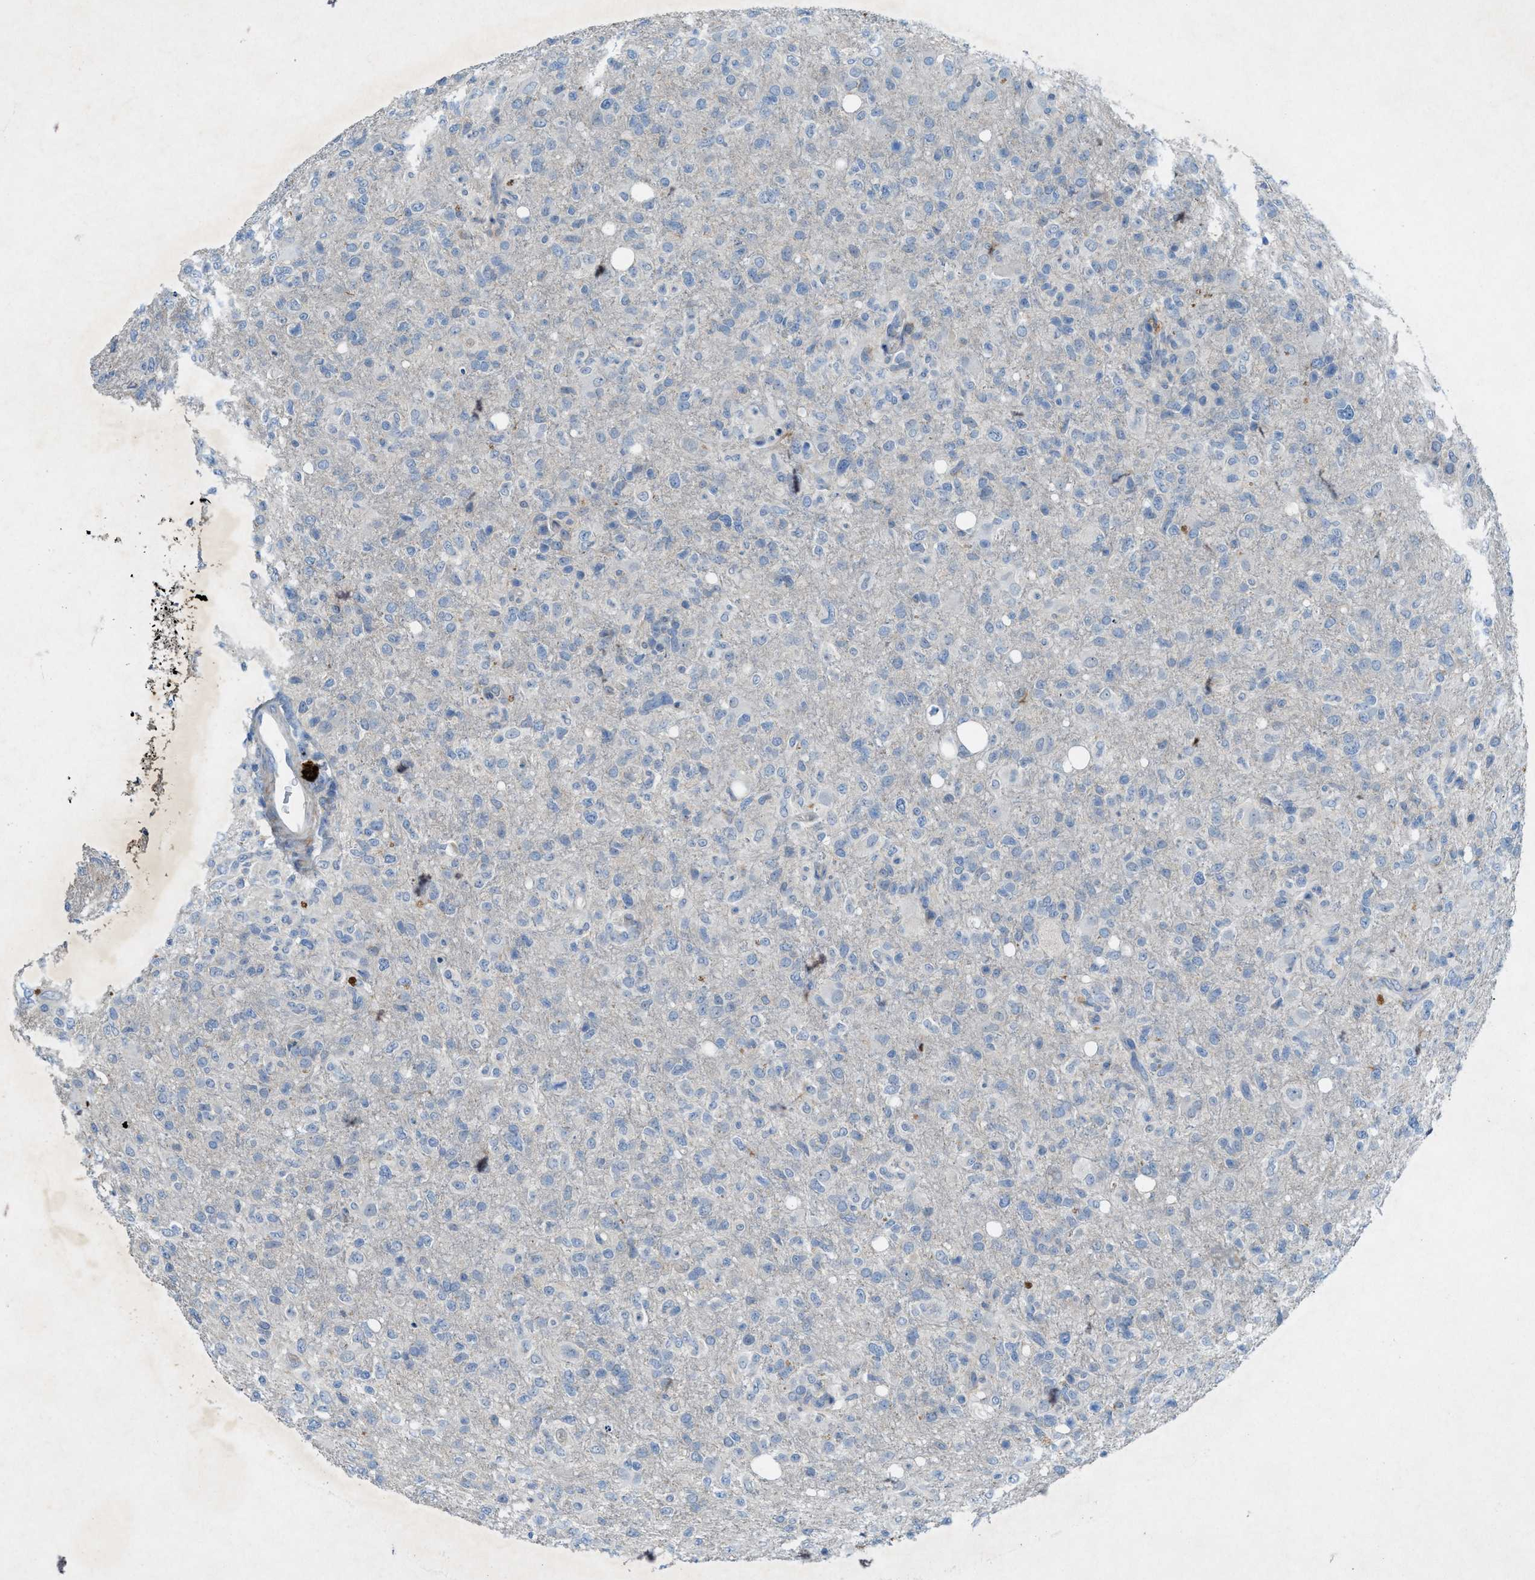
{"staining": {"intensity": "negative", "quantity": "none", "location": "none"}, "tissue": "glioma", "cell_type": "Tumor cells", "image_type": "cancer", "snomed": [{"axis": "morphology", "description": "Glioma, malignant, High grade"}, {"axis": "topography", "description": "Brain"}], "caption": "Protein analysis of glioma exhibits no significant expression in tumor cells.", "gene": "URGCP", "patient": {"sex": "female", "age": 57}}